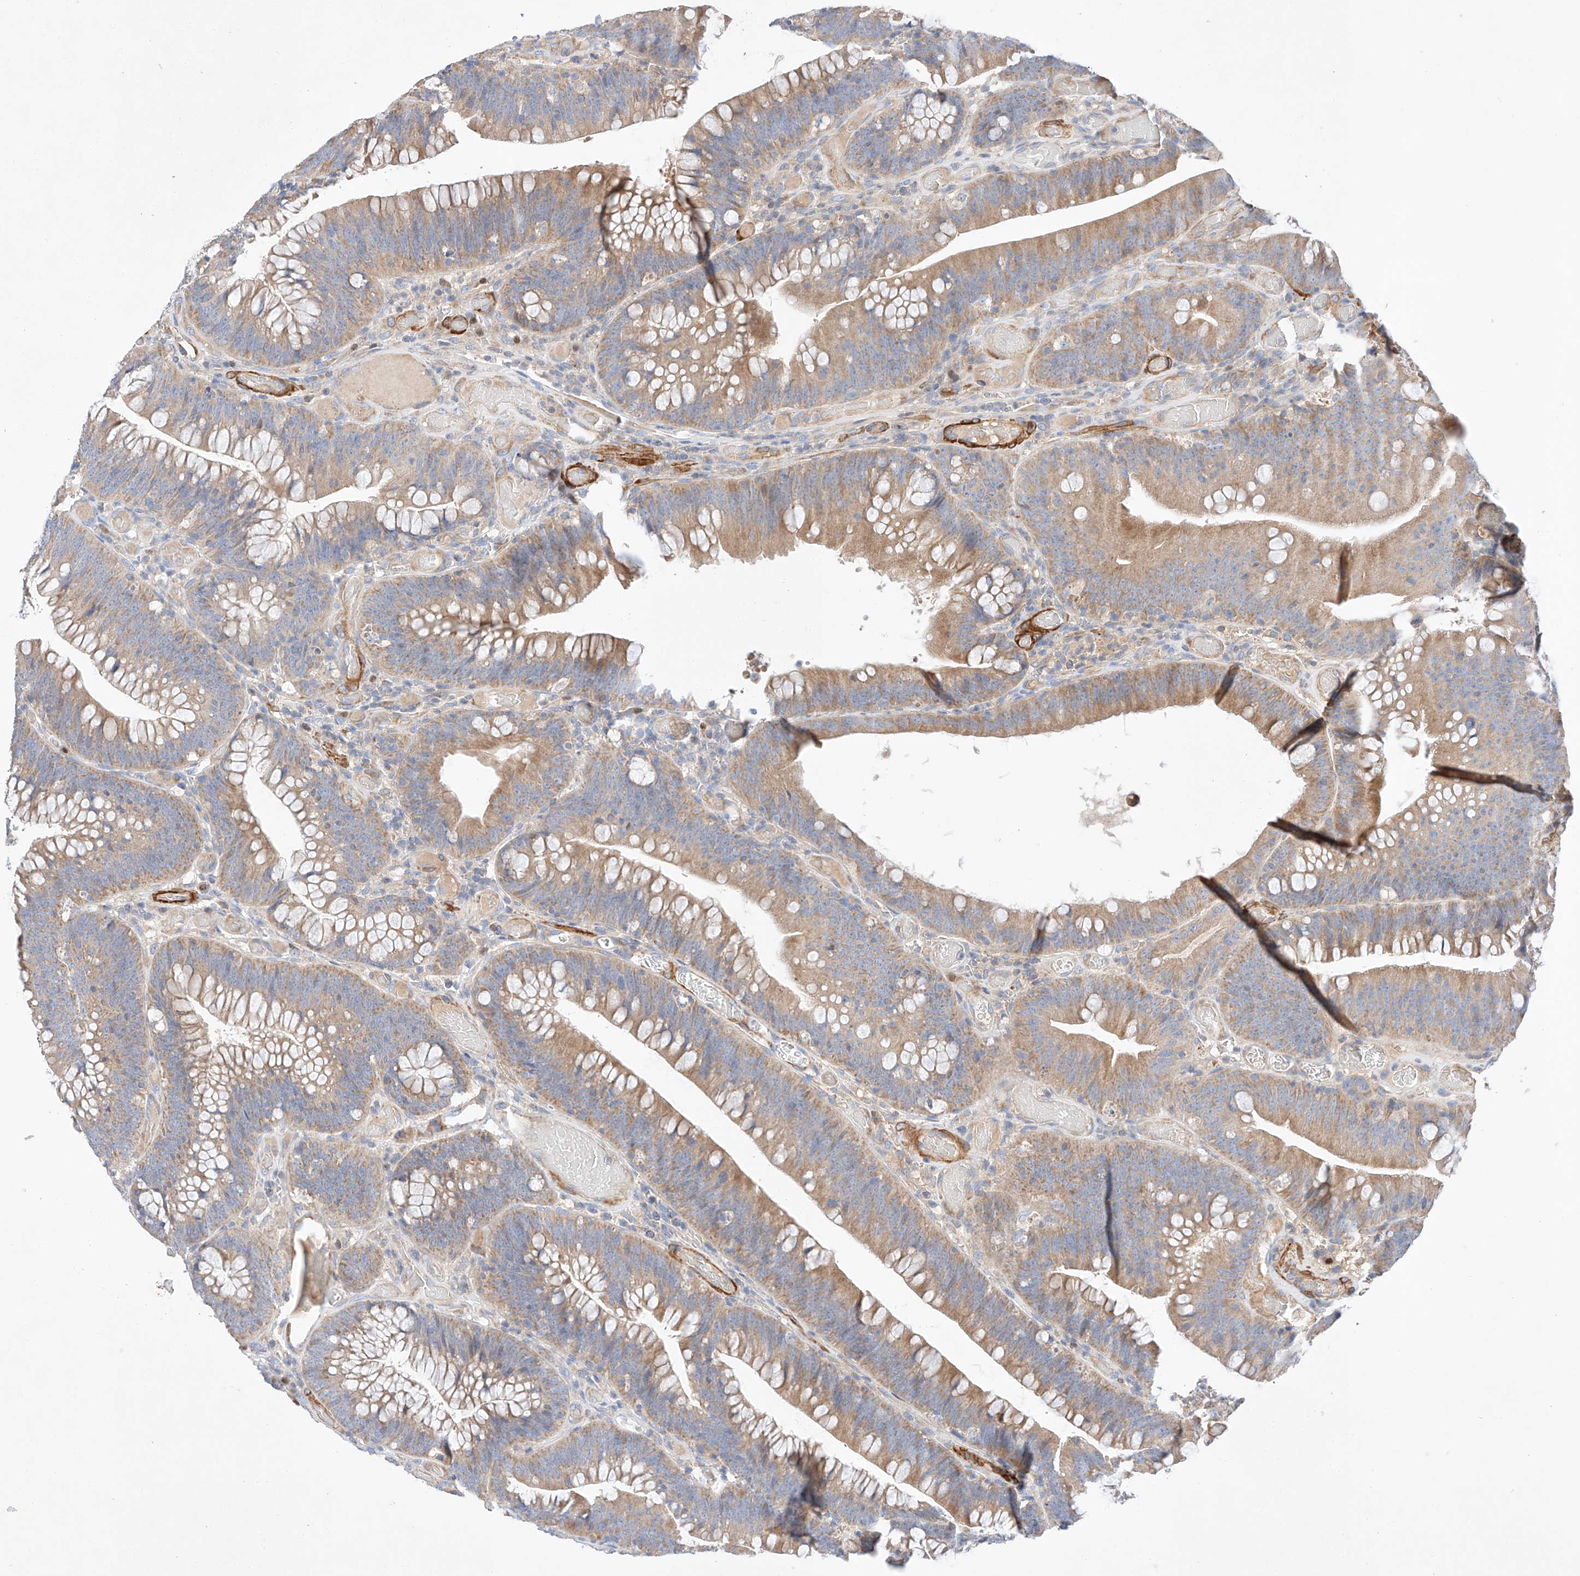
{"staining": {"intensity": "moderate", "quantity": ">75%", "location": "cytoplasmic/membranous"}, "tissue": "colorectal cancer", "cell_type": "Tumor cells", "image_type": "cancer", "snomed": [{"axis": "morphology", "description": "Normal tissue, NOS"}, {"axis": "topography", "description": "Colon"}], "caption": "The image exhibits a brown stain indicating the presence of a protein in the cytoplasmic/membranous of tumor cells in colorectal cancer. The staining was performed using DAB (3,3'-diaminobenzidine), with brown indicating positive protein expression. Nuclei are stained blue with hematoxylin.", "gene": "C6orf118", "patient": {"sex": "female", "age": 82}}